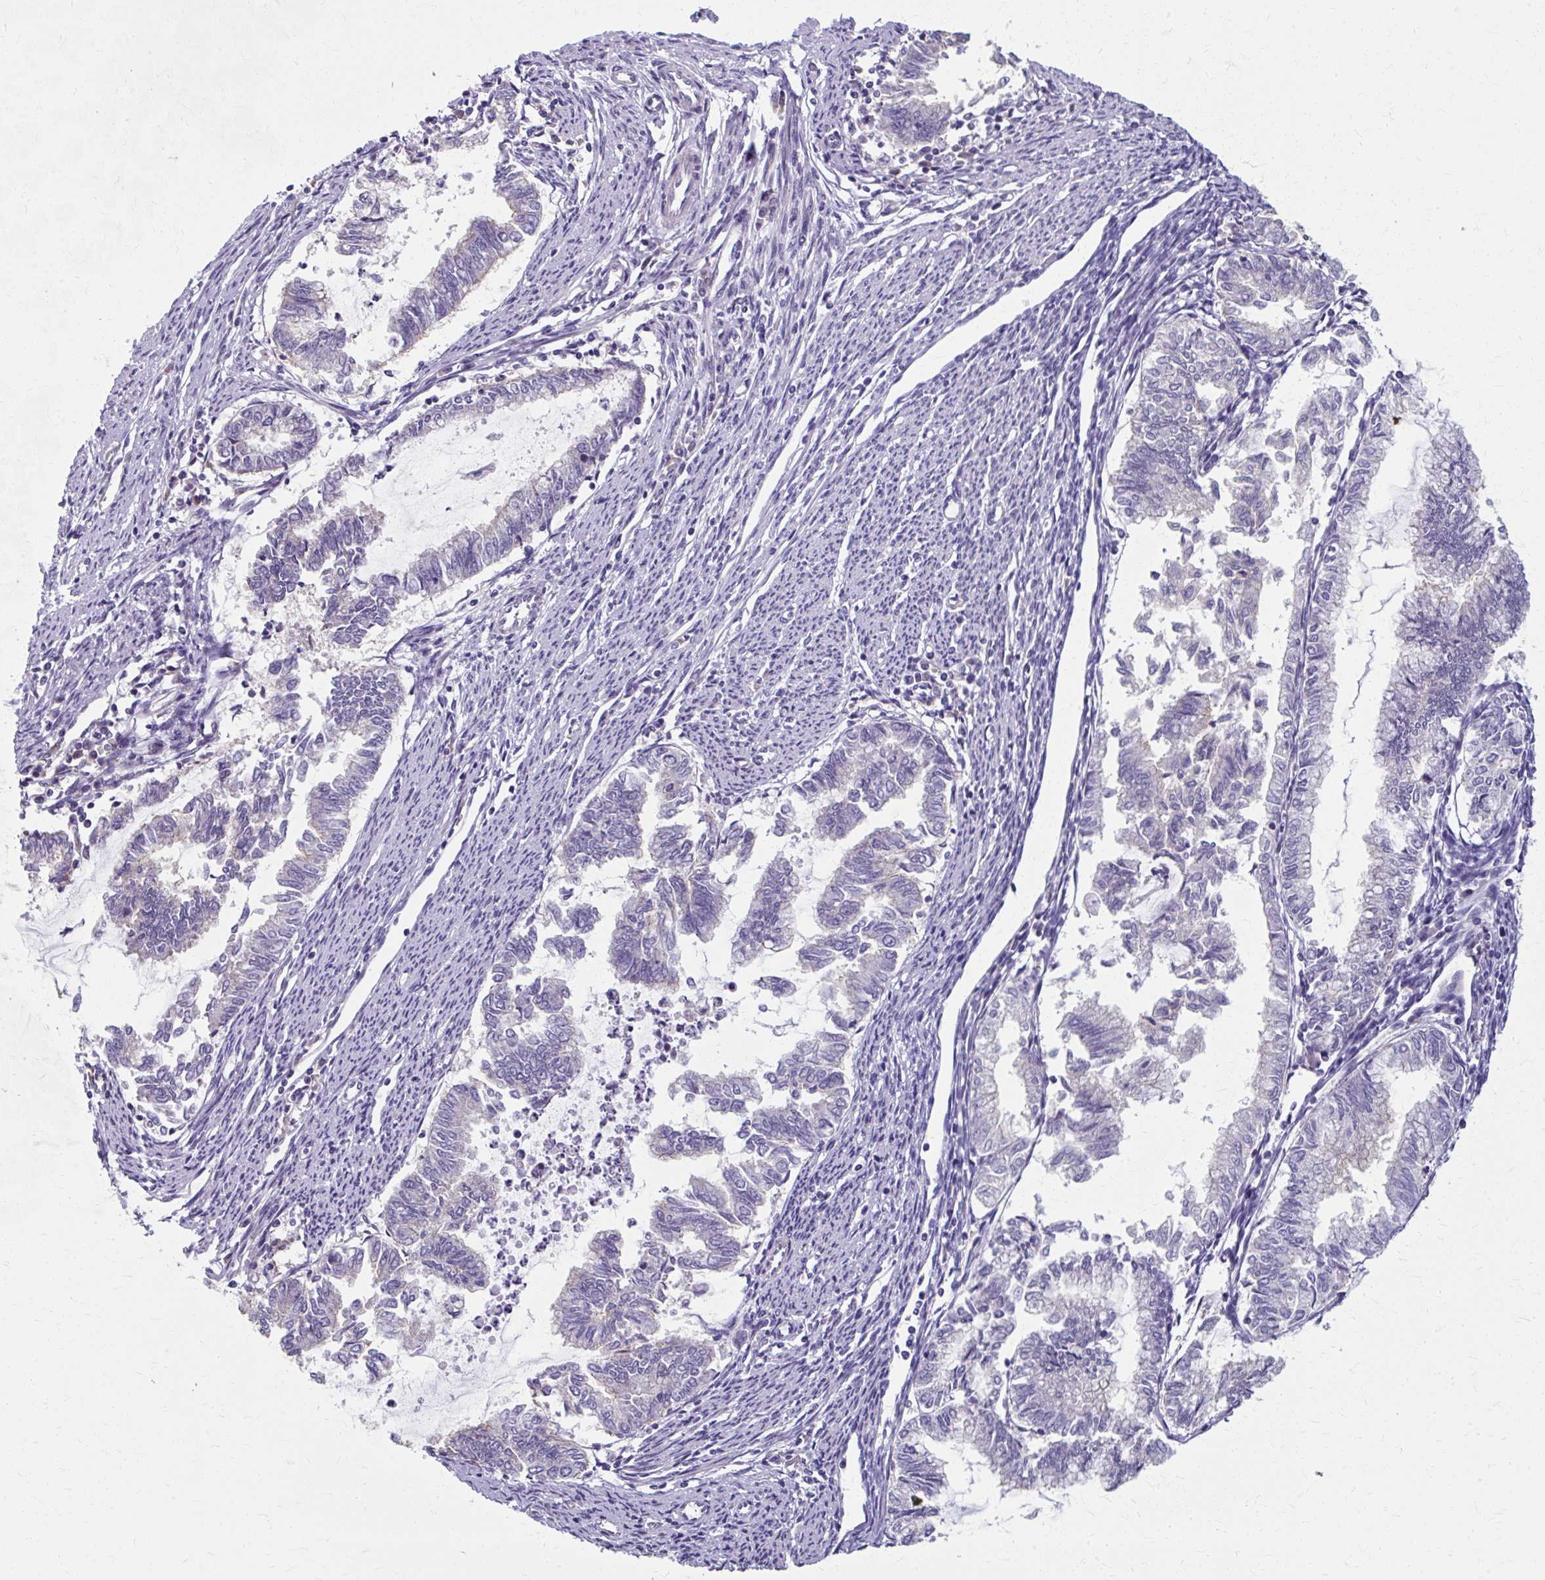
{"staining": {"intensity": "negative", "quantity": "none", "location": "none"}, "tissue": "endometrial cancer", "cell_type": "Tumor cells", "image_type": "cancer", "snomed": [{"axis": "morphology", "description": "Adenocarcinoma, NOS"}, {"axis": "topography", "description": "Endometrium"}], "caption": "A histopathology image of human endometrial cancer is negative for staining in tumor cells.", "gene": "ZNF555", "patient": {"sex": "female", "age": 79}}